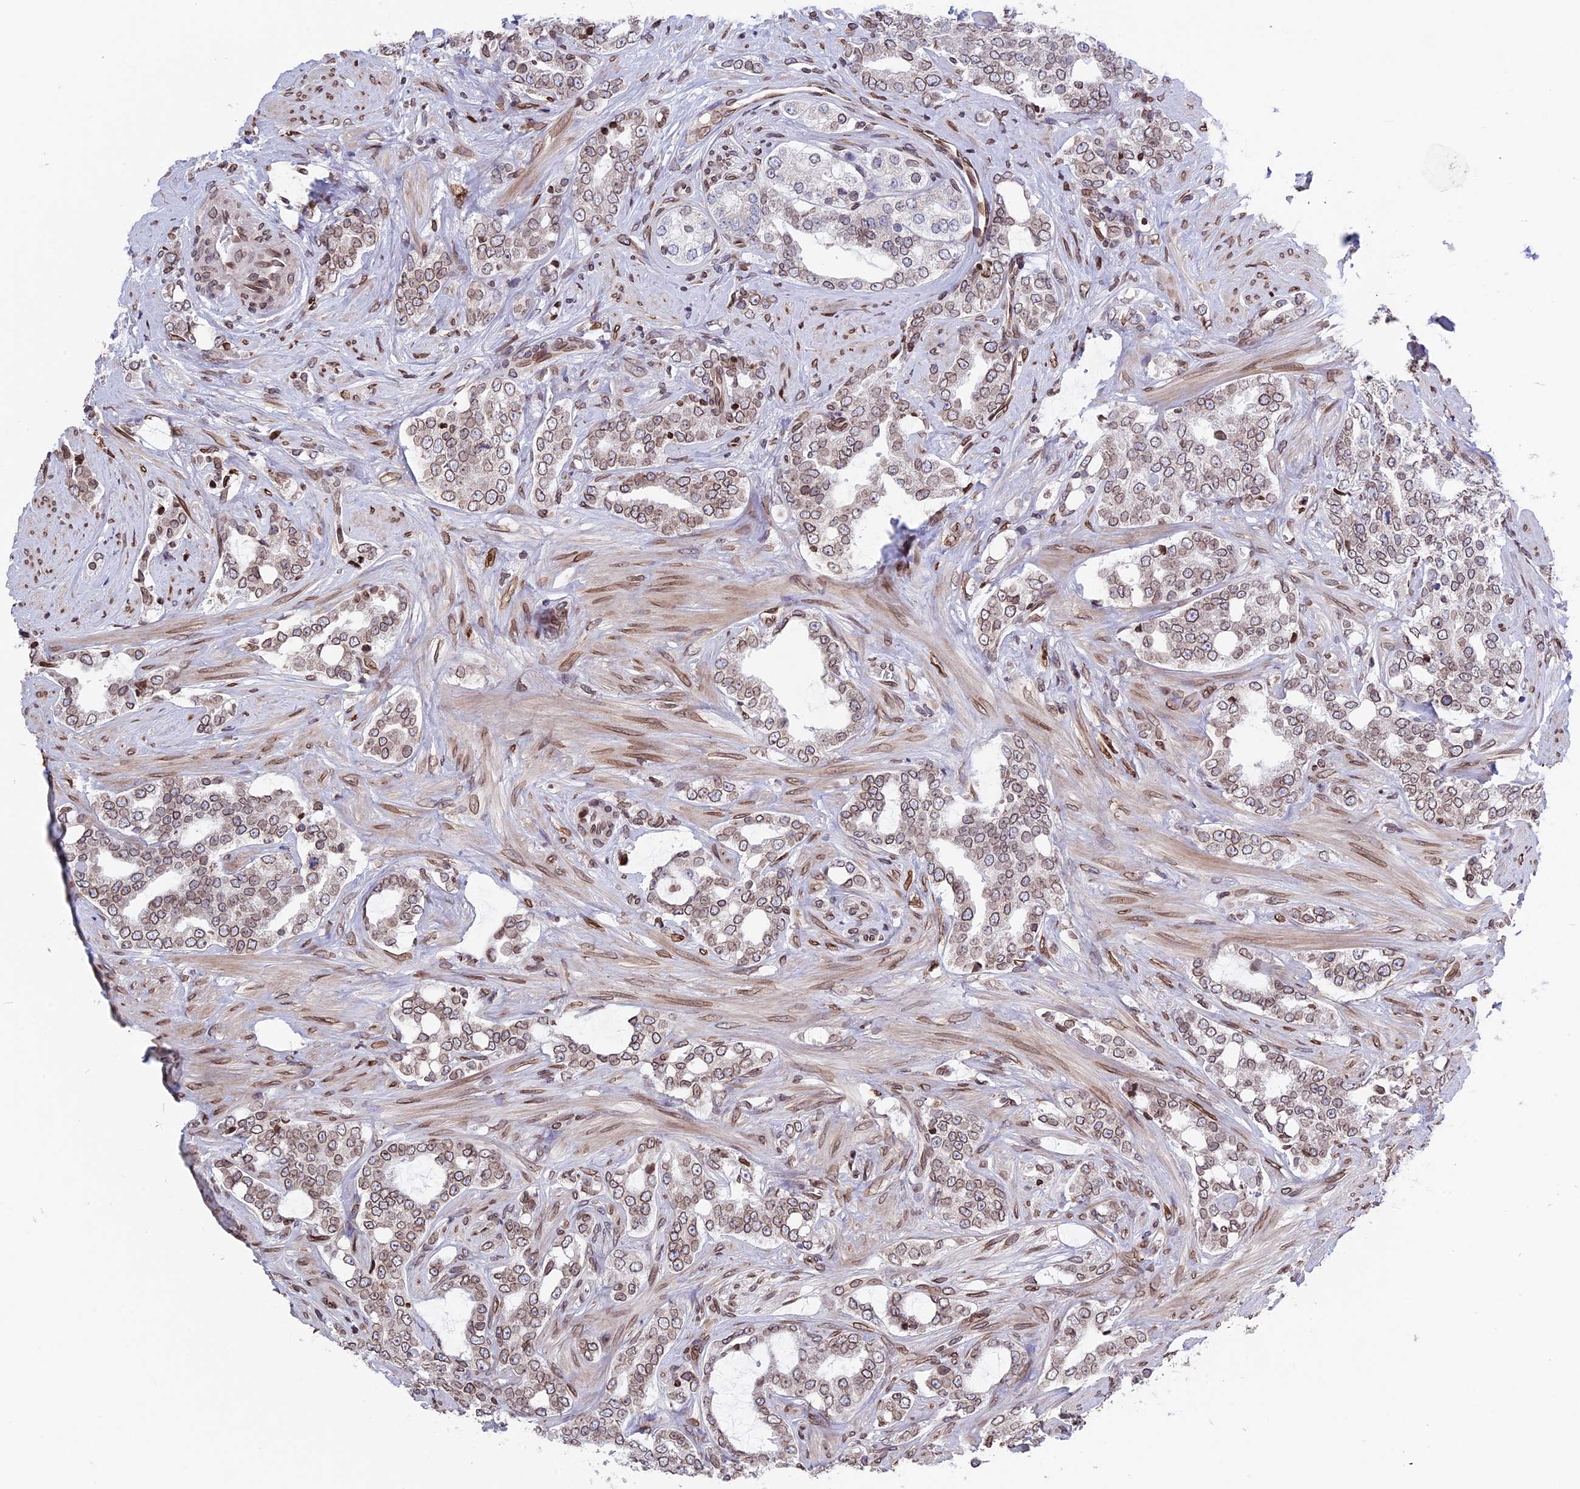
{"staining": {"intensity": "moderate", "quantity": ">75%", "location": "cytoplasmic/membranous,nuclear"}, "tissue": "prostate cancer", "cell_type": "Tumor cells", "image_type": "cancer", "snomed": [{"axis": "morphology", "description": "Adenocarcinoma, High grade"}, {"axis": "topography", "description": "Prostate"}], "caption": "An immunohistochemistry (IHC) micrograph of neoplastic tissue is shown. Protein staining in brown shows moderate cytoplasmic/membranous and nuclear positivity in prostate cancer (high-grade adenocarcinoma) within tumor cells. (DAB = brown stain, brightfield microscopy at high magnification).", "gene": "PTCHD4", "patient": {"sex": "male", "age": 64}}